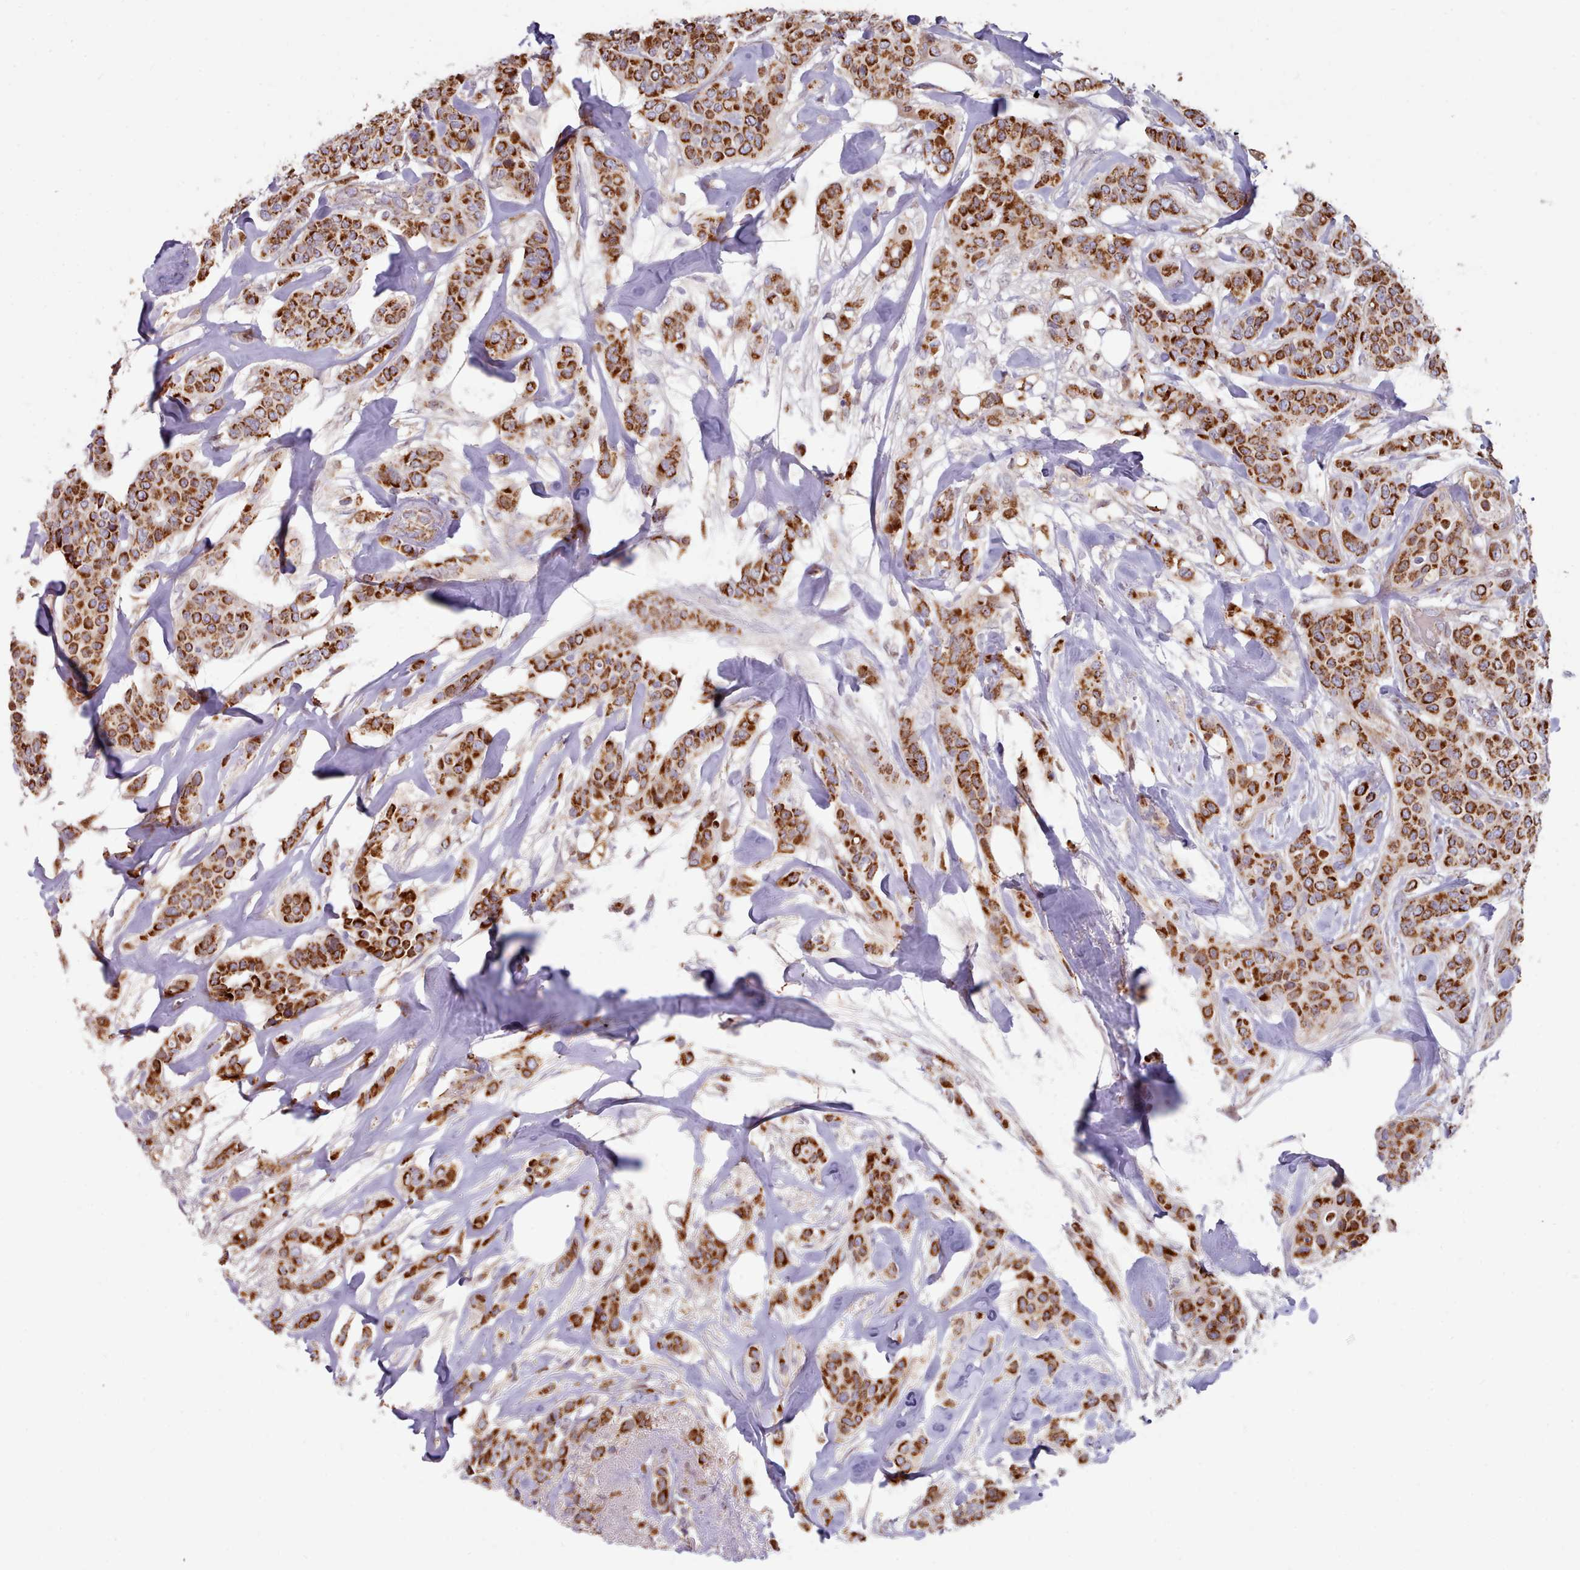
{"staining": {"intensity": "strong", "quantity": ">75%", "location": "cytoplasmic/membranous"}, "tissue": "breast cancer", "cell_type": "Tumor cells", "image_type": "cancer", "snomed": [{"axis": "morphology", "description": "Lobular carcinoma"}, {"axis": "topography", "description": "Breast"}], "caption": "The photomicrograph displays staining of lobular carcinoma (breast), revealing strong cytoplasmic/membranous protein staining (brown color) within tumor cells. (DAB = brown stain, brightfield microscopy at high magnification).", "gene": "HSDL2", "patient": {"sex": "female", "age": 51}}